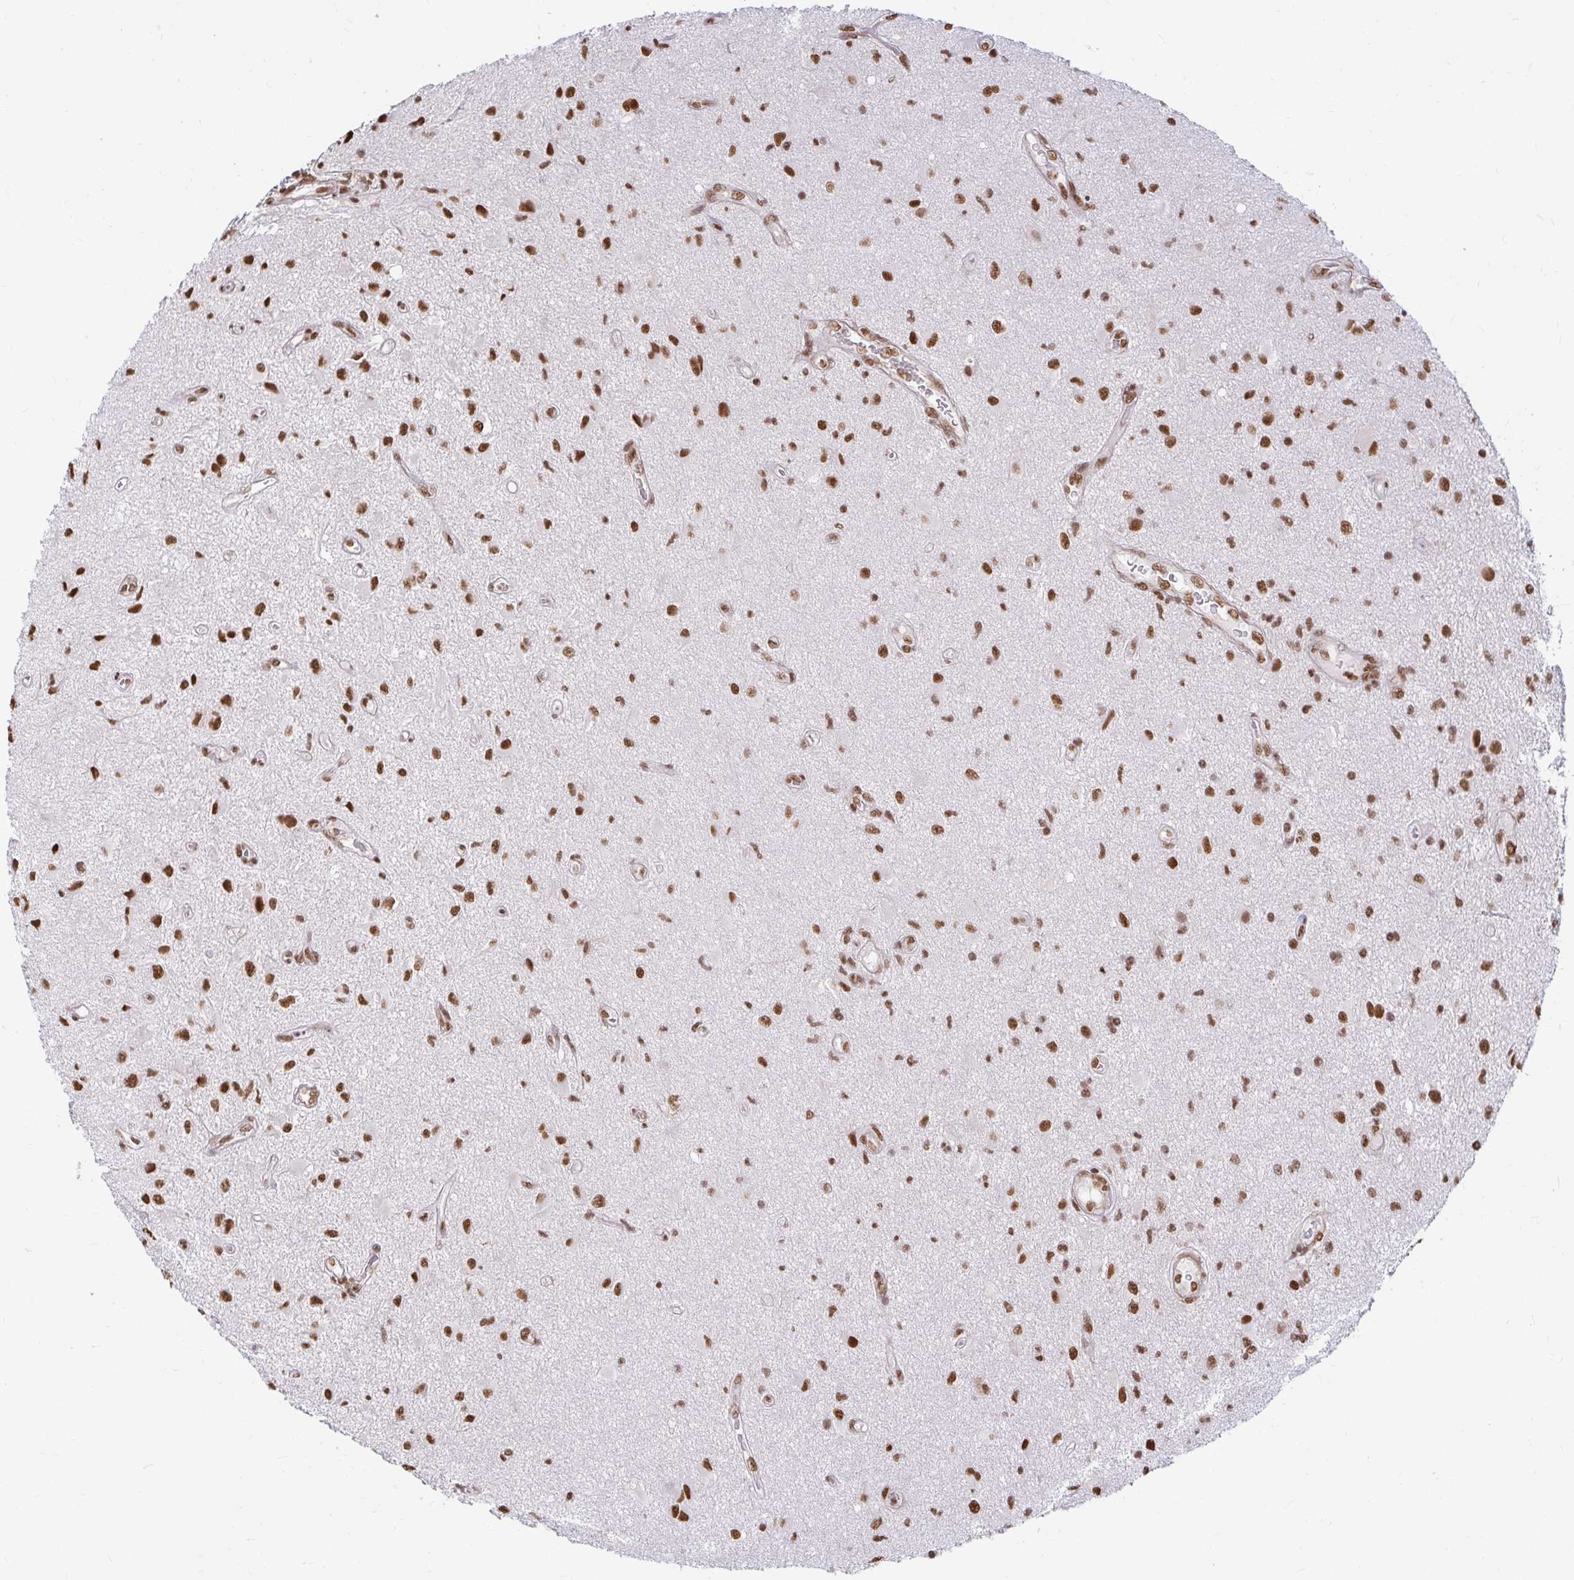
{"staining": {"intensity": "strong", "quantity": ">75%", "location": "nuclear"}, "tissue": "glioma", "cell_type": "Tumor cells", "image_type": "cancer", "snomed": [{"axis": "morphology", "description": "Glioma, malignant, High grade"}, {"axis": "topography", "description": "Brain"}], "caption": "This is an image of immunohistochemistry (IHC) staining of glioma, which shows strong positivity in the nuclear of tumor cells.", "gene": "HNRNPU", "patient": {"sex": "male", "age": 67}}